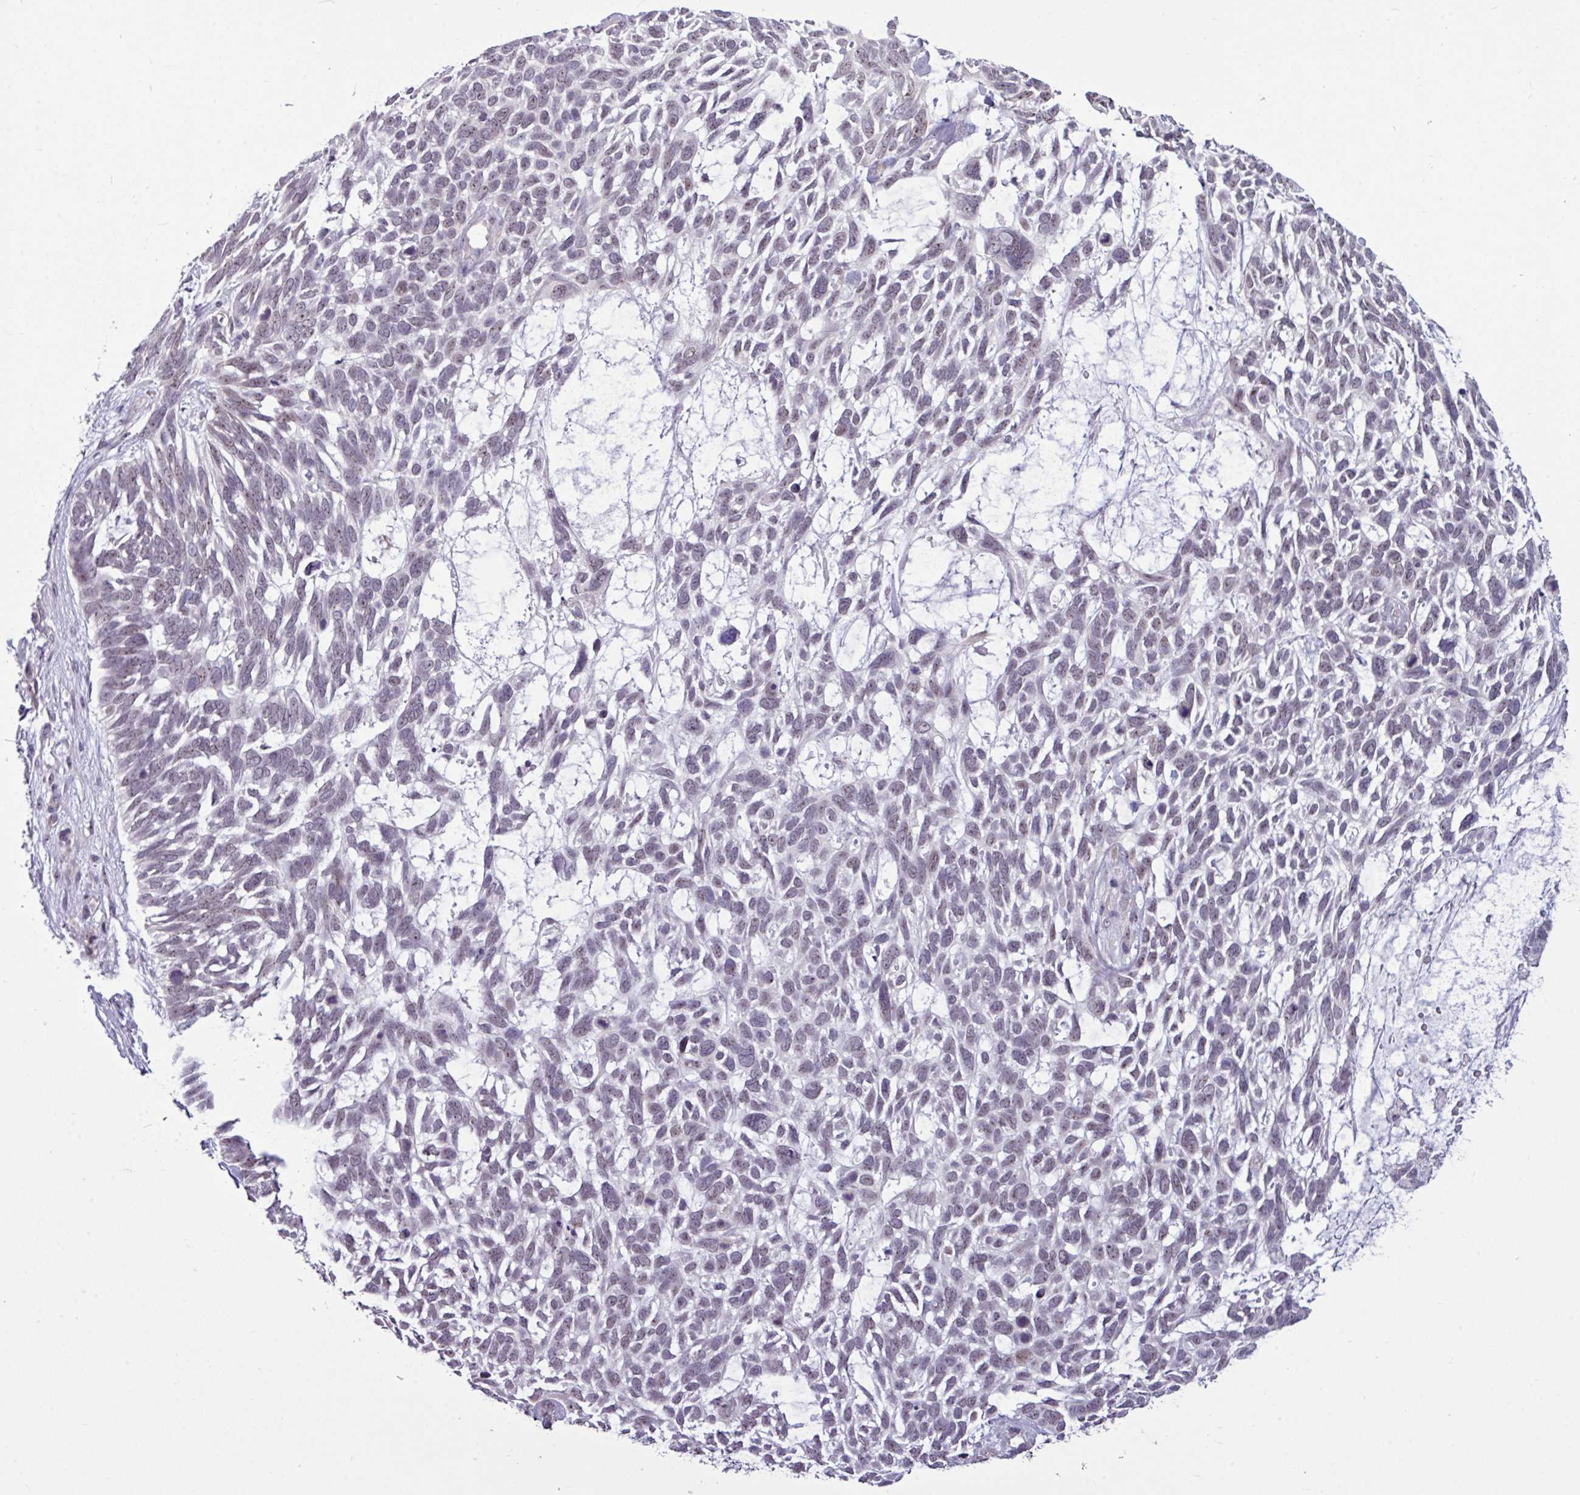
{"staining": {"intensity": "weak", "quantity": "25%-75%", "location": "nuclear"}, "tissue": "skin cancer", "cell_type": "Tumor cells", "image_type": "cancer", "snomed": [{"axis": "morphology", "description": "Basal cell carcinoma"}, {"axis": "topography", "description": "Skin"}], "caption": "Immunohistochemistry histopathology image of neoplastic tissue: human basal cell carcinoma (skin) stained using immunohistochemistry (IHC) demonstrates low levels of weak protein expression localized specifically in the nuclear of tumor cells, appearing as a nuclear brown color.", "gene": "UTP18", "patient": {"sex": "male", "age": 88}}